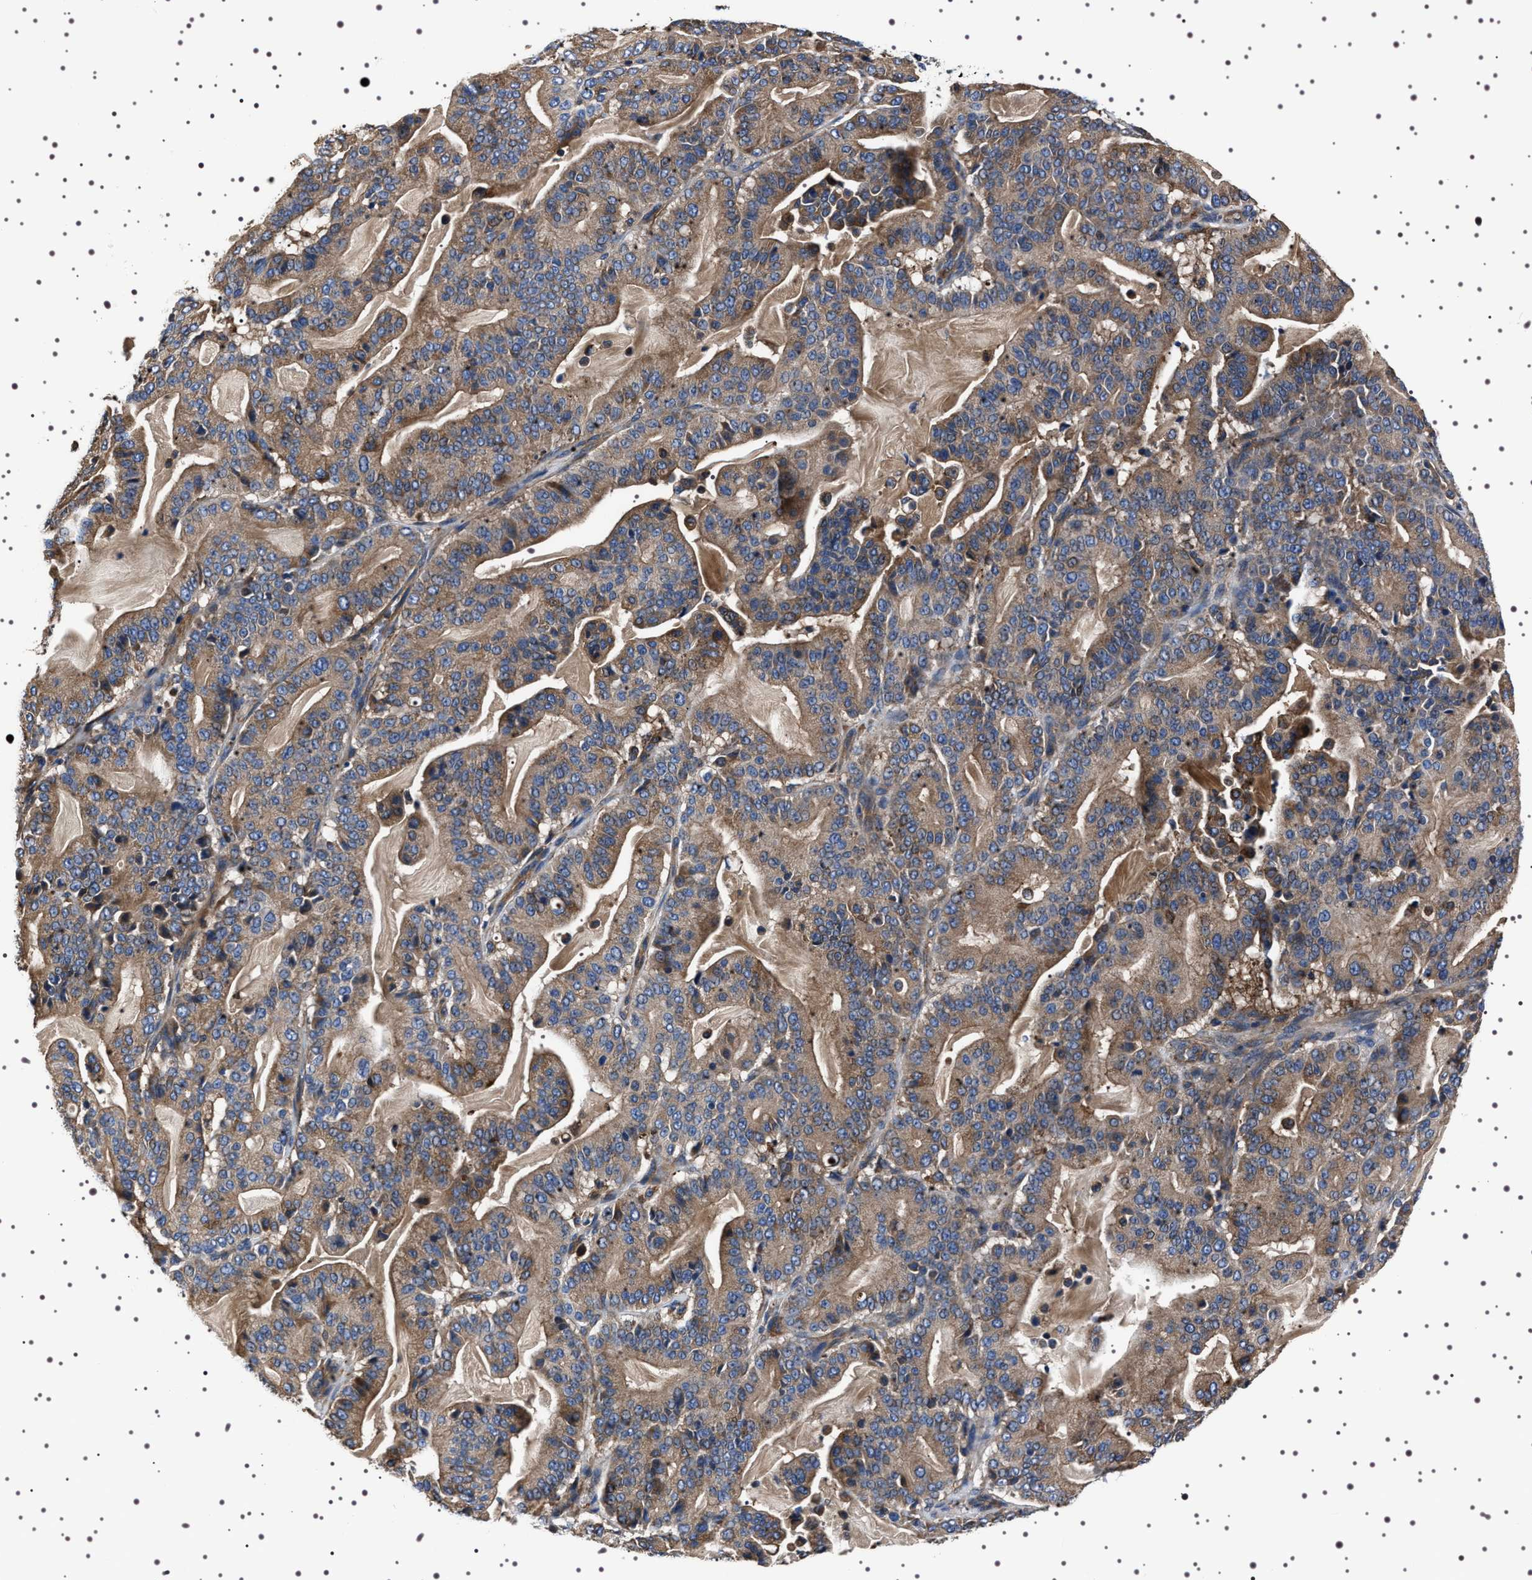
{"staining": {"intensity": "moderate", "quantity": ">75%", "location": "cytoplasmic/membranous"}, "tissue": "pancreatic cancer", "cell_type": "Tumor cells", "image_type": "cancer", "snomed": [{"axis": "morphology", "description": "Adenocarcinoma, NOS"}, {"axis": "topography", "description": "Pancreas"}], "caption": "Pancreatic adenocarcinoma stained for a protein exhibits moderate cytoplasmic/membranous positivity in tumor cells.", "gene": "WDR1", "patient": {"sex": "male", "age": 63}}